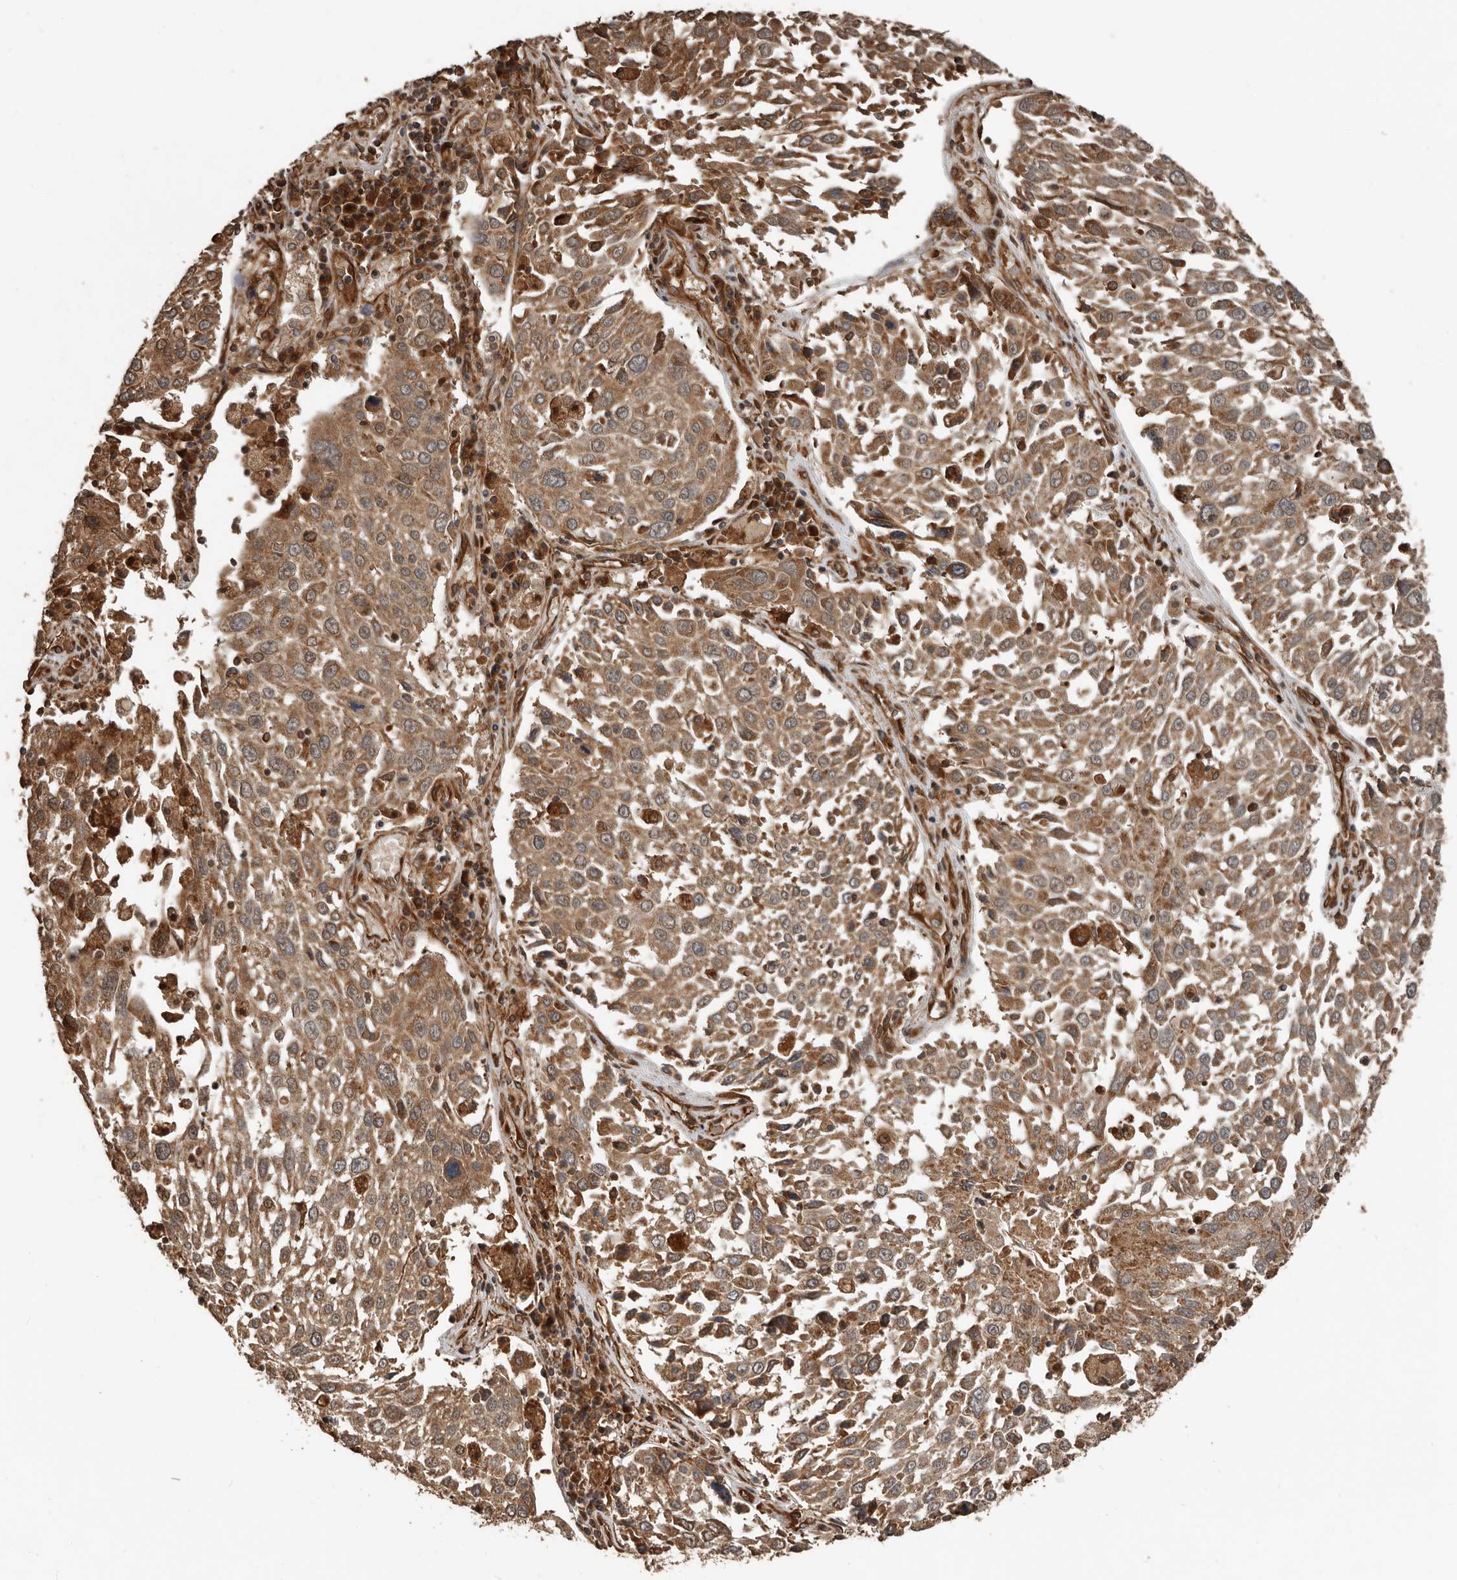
{"staining": {"intensity": "moderate", "quantity": ">75%", "location": "cytoplasmic/membranous"}, "tissue": "lung cancer", "cell_type": "Tumor cells", "image_type": "cancer", "snomed": [{"axis": "morphology", "description": "Squamous cell carcinoma, NOS"}, {"axis": "topography", "description": "Lung"}], "caption": "Squamous cell carcinoma (lung) stained with a protein marker shows moderate staining in tumor cells.", "gene": "YOD1", "patient": {"sex": "male", "age": 65}}